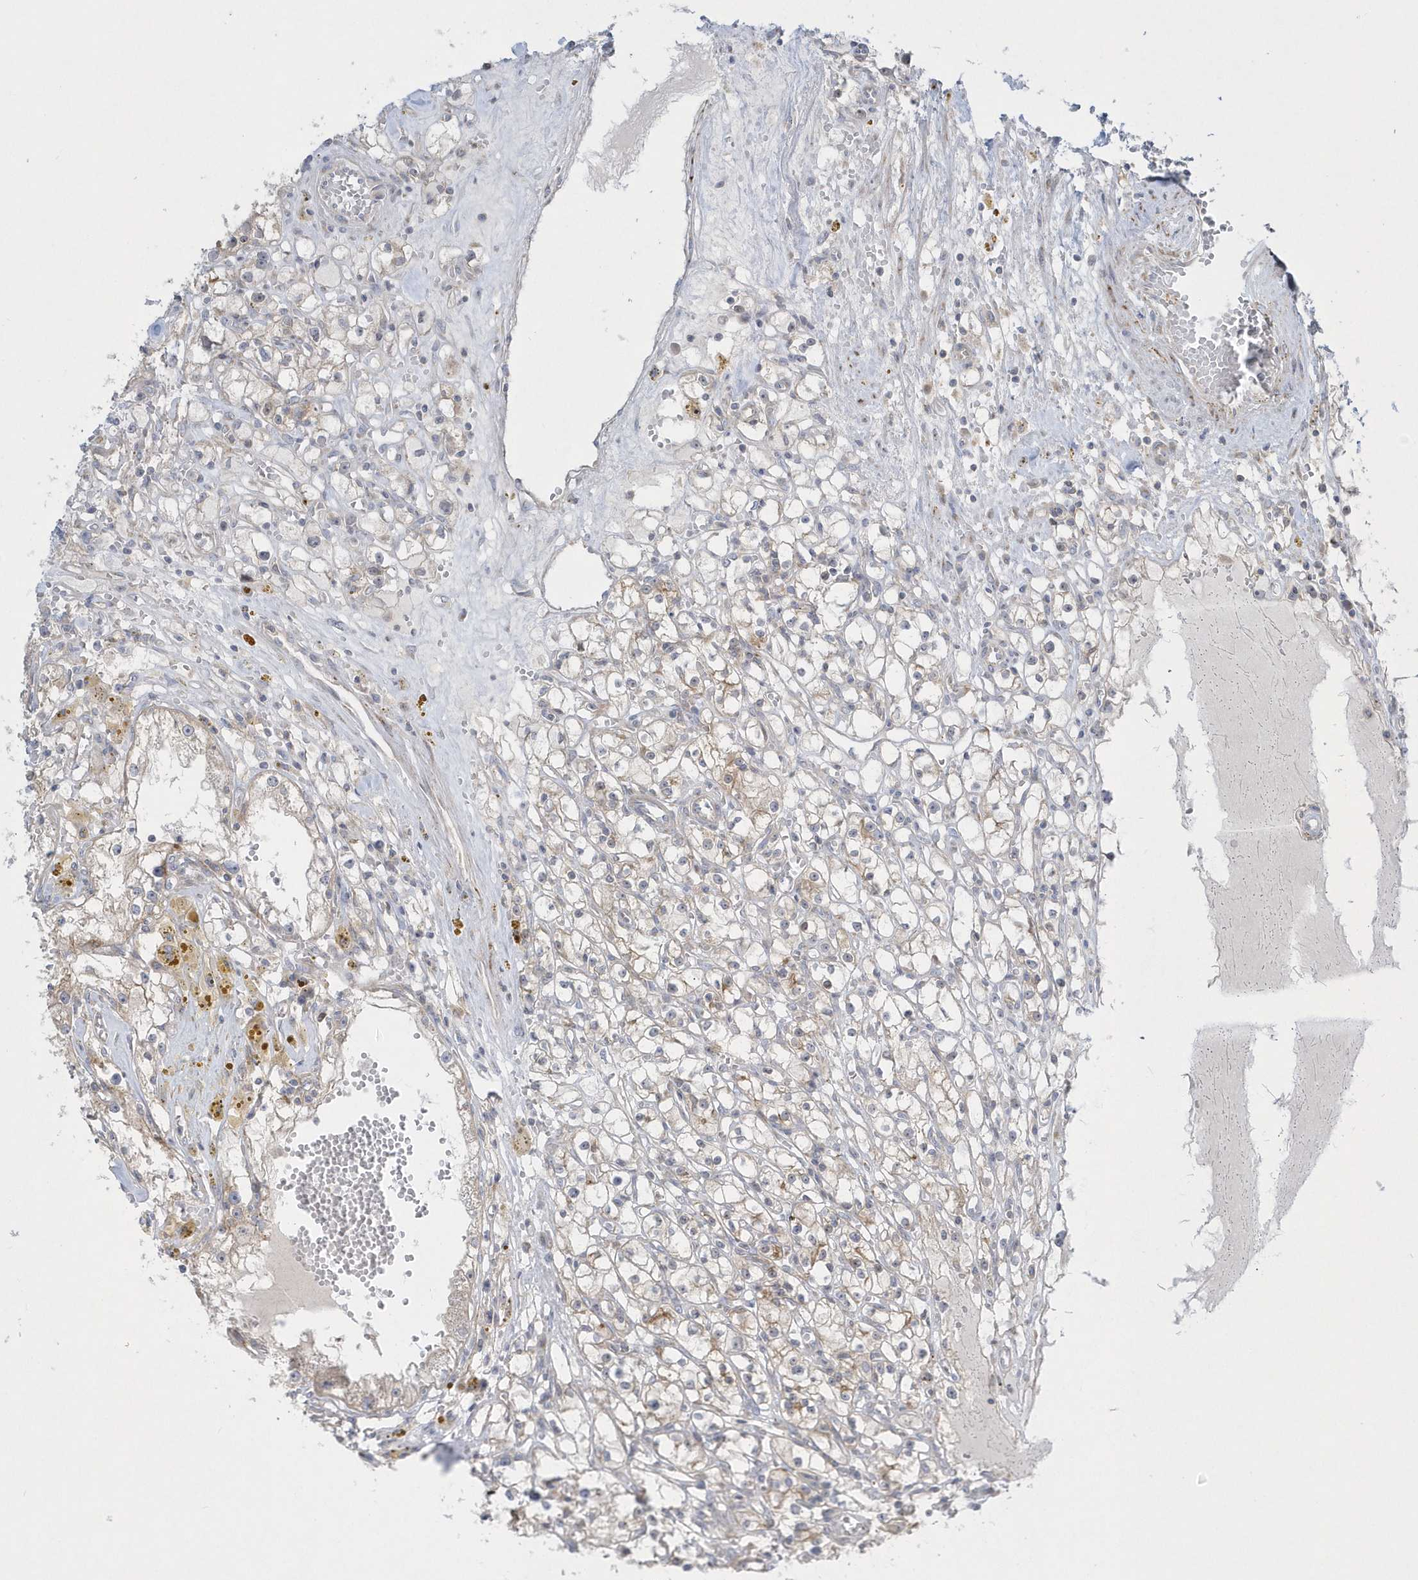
{"staining": {"intensity": "negative", "quantity": "none", "location": "none"}, "tissue": "renal cancer", "cell_type": "Tumor cells", "image_type": "cancer", "snomed": [{"axis": "morphology", "description": "Adenocarcinoma, NOS"}, {"axis": "topography", "description": "Kidney"}], "caption": "The histopathology image shows no significant staining in tumor cells of renal cancer (adenocarcinoma).", "gene": "DNAJC18", "patient": {"sex": "male", "age": 56}}